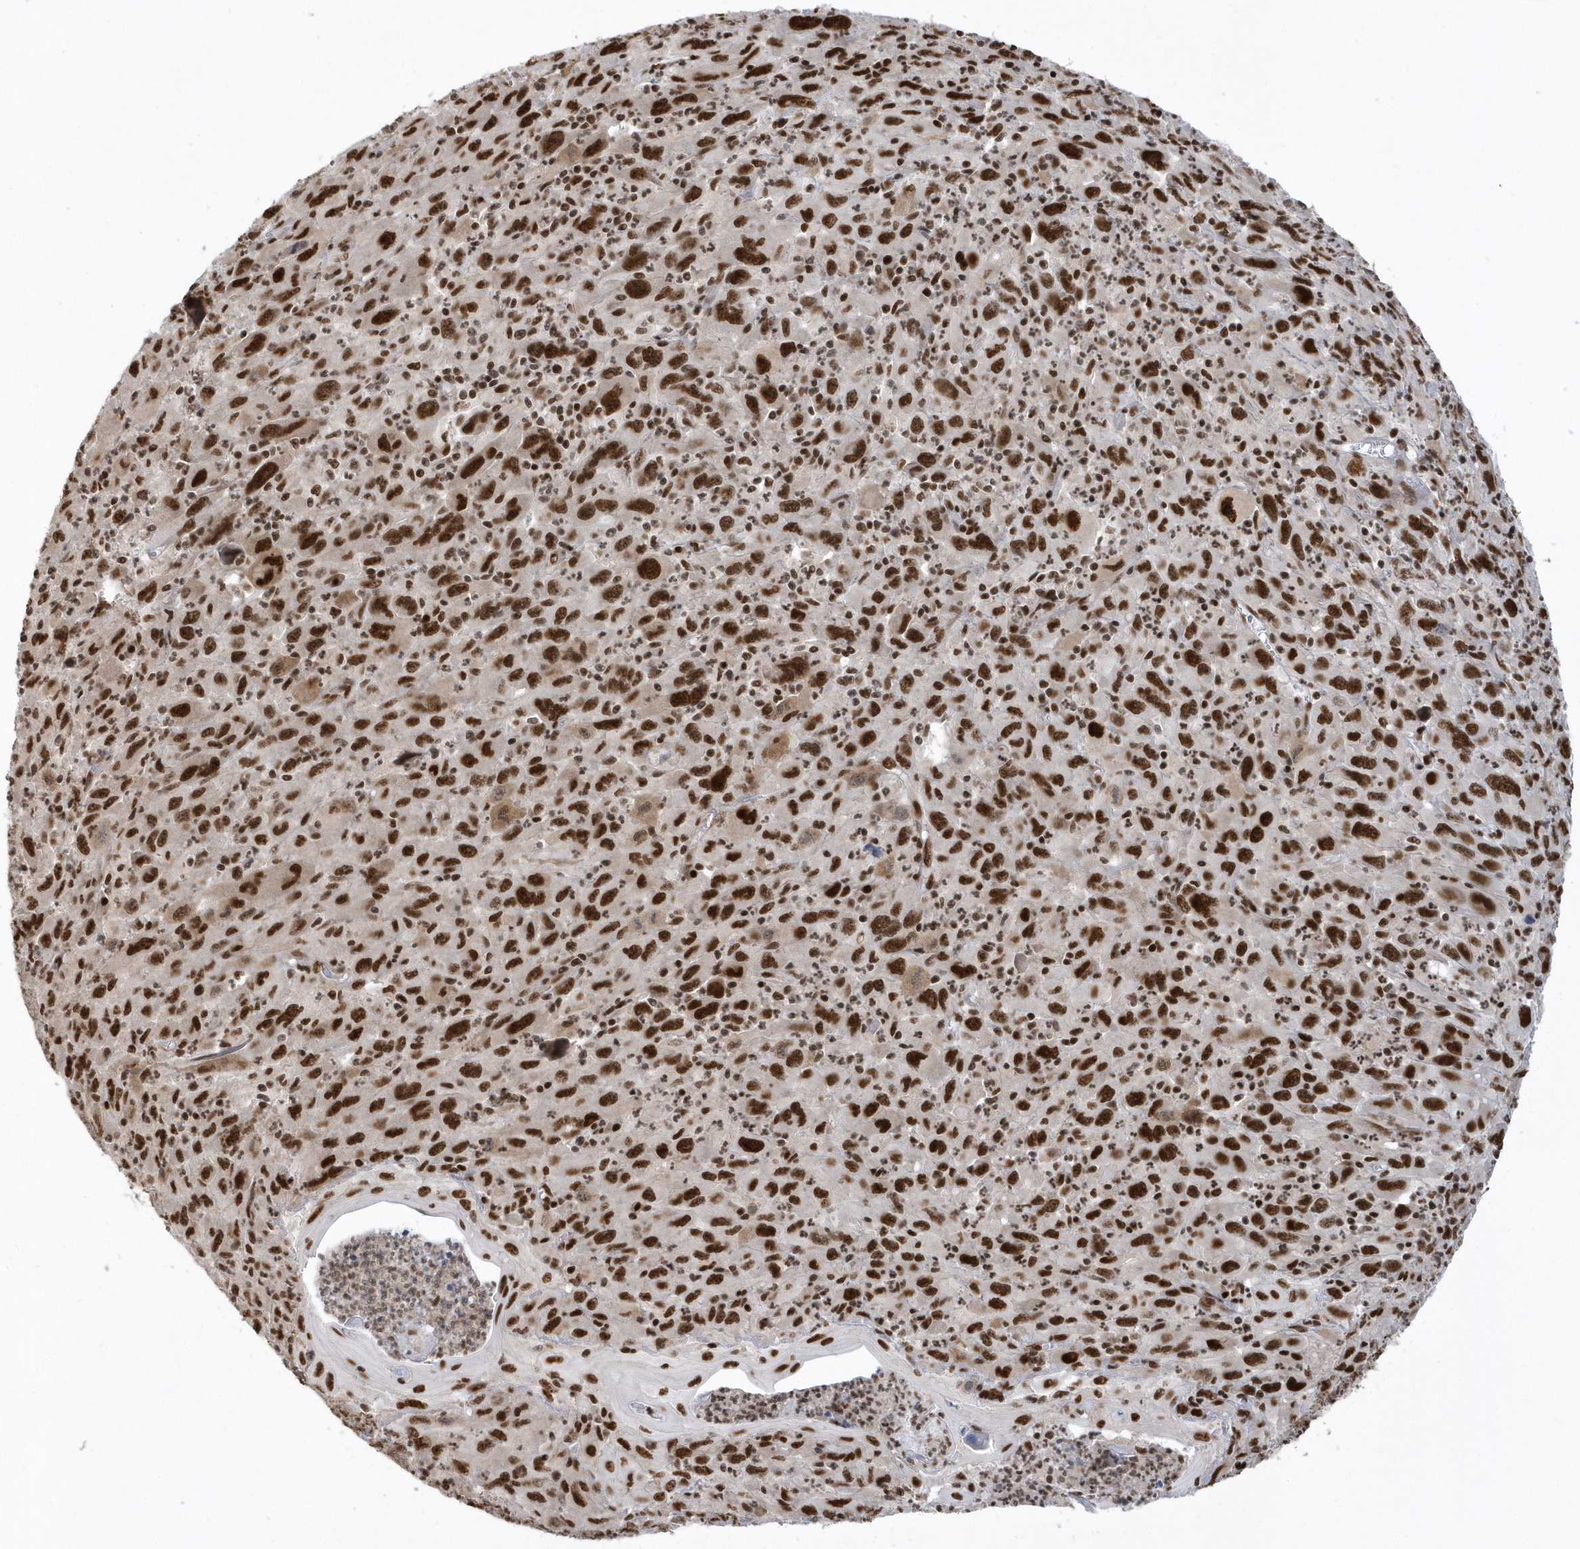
{"staining": {"intensity": "strong", "quantity": ">75%", "location": "nuclear"}, "tissue": "melanoma", "cell_type": "Tumor cells", "image_type": "cancer", "snomed": [{"axis": "morphology", "description": "Malignant melanoma, Metastatic site"}, {"axis": "topography", "description": "Skin"}], "caption": "Protein staining of malignant melanoma (metastatic site) tissue displays strong nuclear positivity in about >75% of tumor cells. The protein is stained brown, and the nuclei are stained in blue (DAB IHC with brightfield microscopy, high magnification).", "gene": "SEPHS1", "patient": {"sex": "female", "age": 56}}